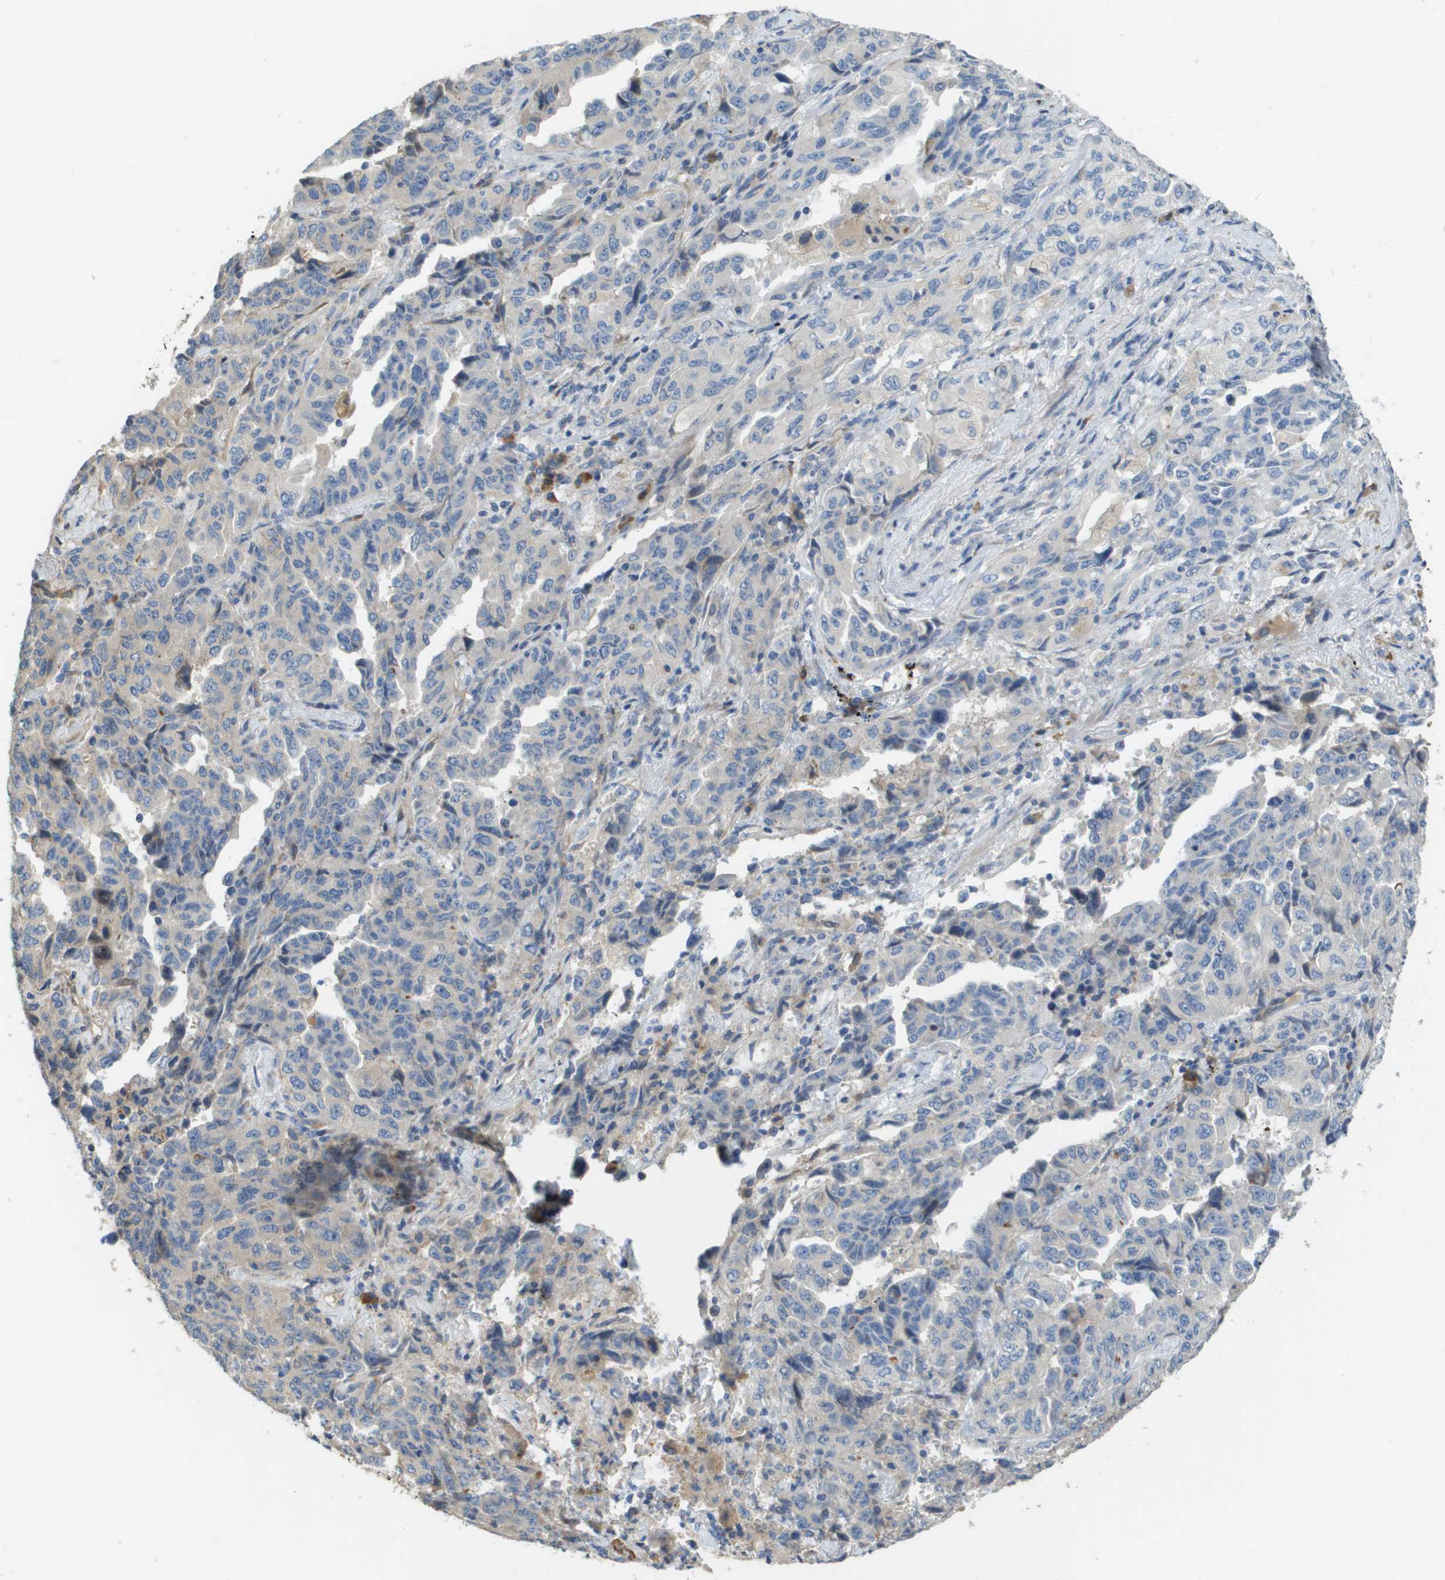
{"staining": {"intensity": "negative", "quantity": "none", "location": "none"}, "tissue": "lung cancer", "cell_type": "Tumor cells", "image_type": "cancer", "snomed": [{"axis": "morphology", "description": "Adenocarcinoma, NOS"}, {"axis": "topography", "description": "Lung"}], "caption": "A histopathology image of human lung cancer is negative for staining in tumor cells. (DAB immunohistochemistry (IHC) visualized using brightfield microscopy, high magnification).", "gene": "CASP10", "patient": {"sex": "female", "age": 51}}